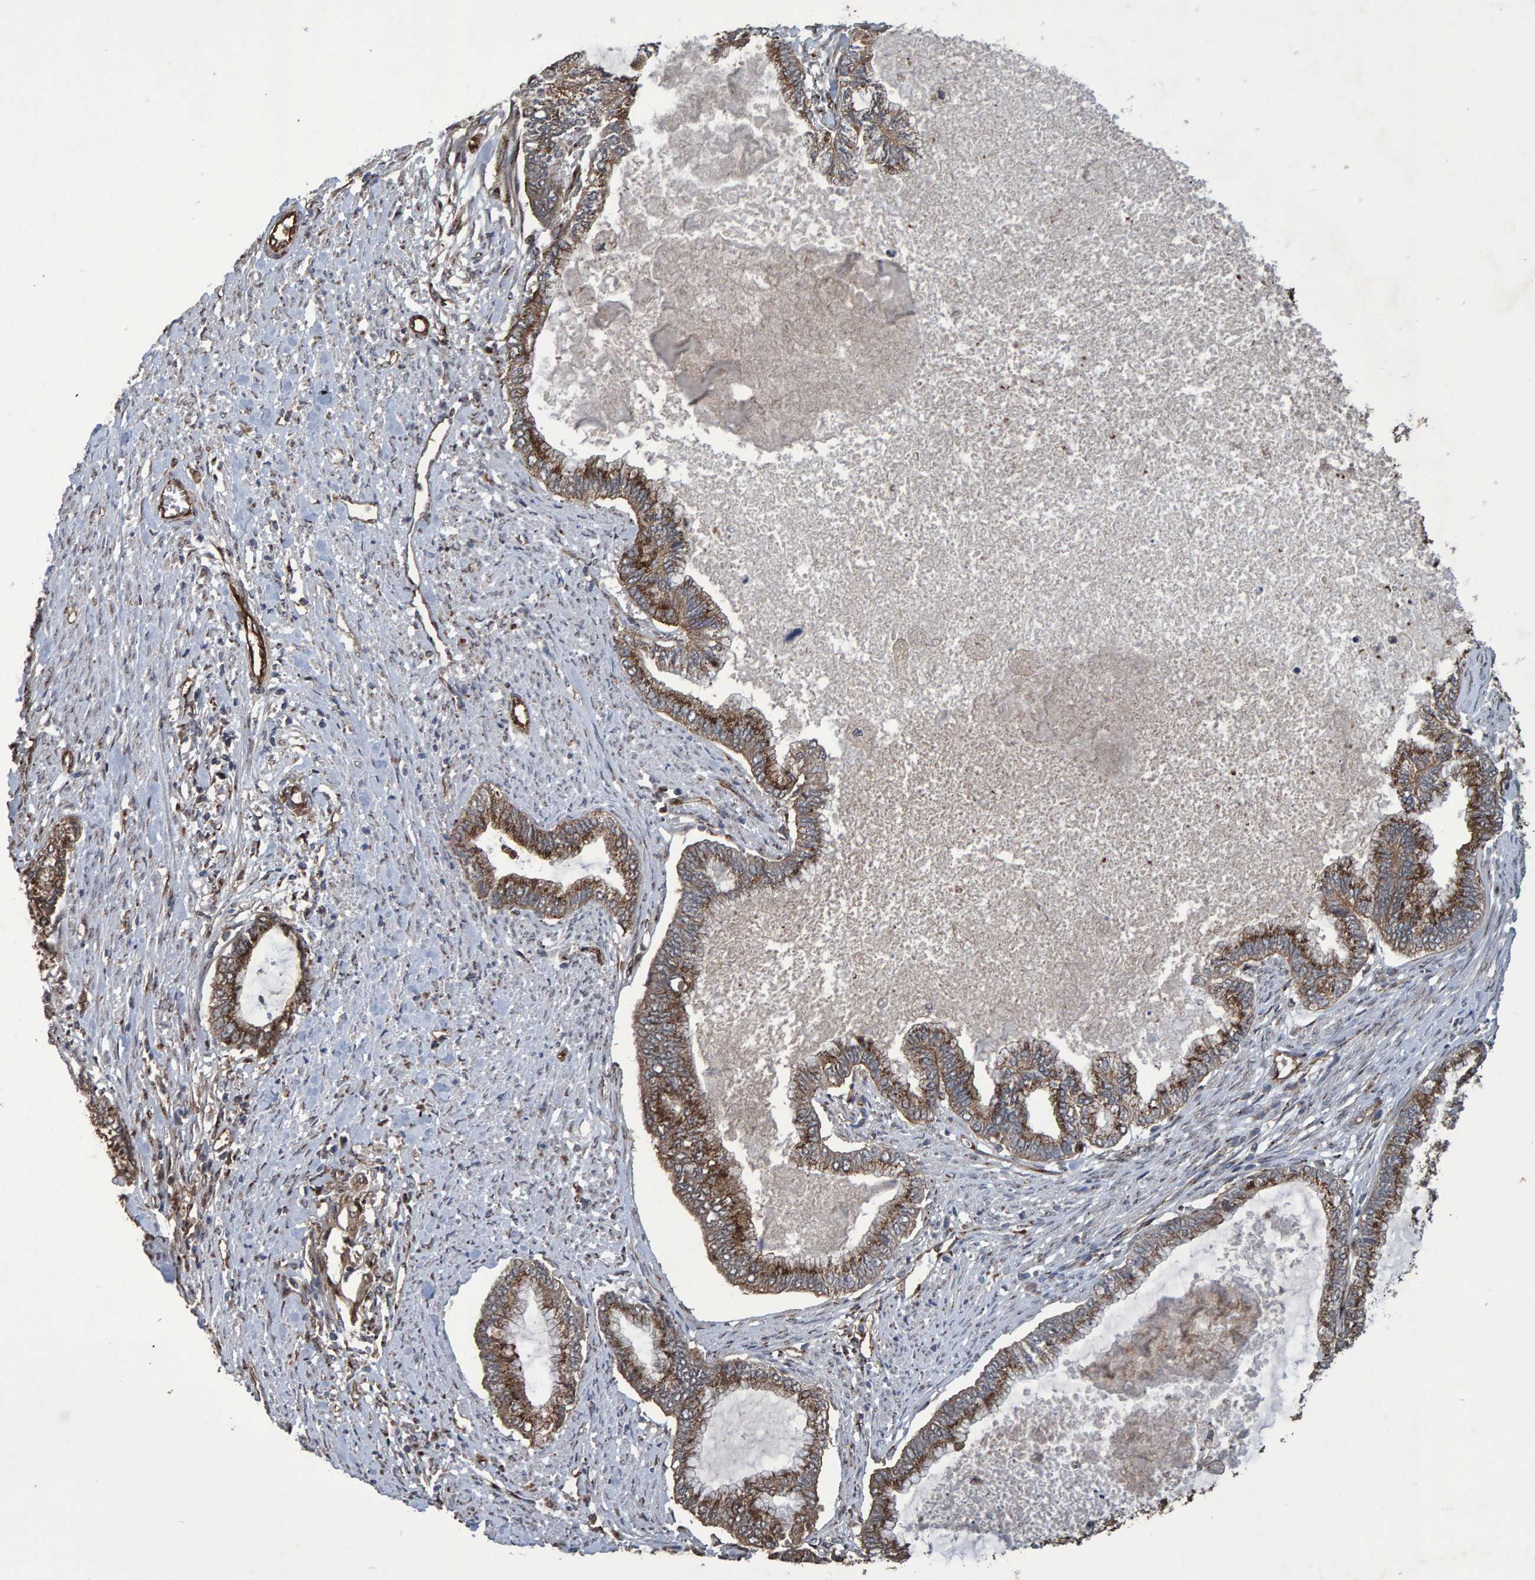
{"staining": {"intensity": "strong", "quantity": ">75%", "location": "cytoplasmic/membranous"}, "tissue": "endometrial cancer", "cell_type": "Tumor cells", "image_type": "cancer", "snomed": [{"axis": "morphology", "description": "Adenocarcinoma, NOS"}, {"axis": "topography", "description": "Endometrium"}], "caption": "Immunohistochemistry (IHC) of endometrial cancer (adenocarcinoma) reveals high levels of strong cytoplasmic/membranous staining in approximately >75% of tumor cells.", "gene": "TRIM68", "patient": {"sex": "female", "age": 86}}